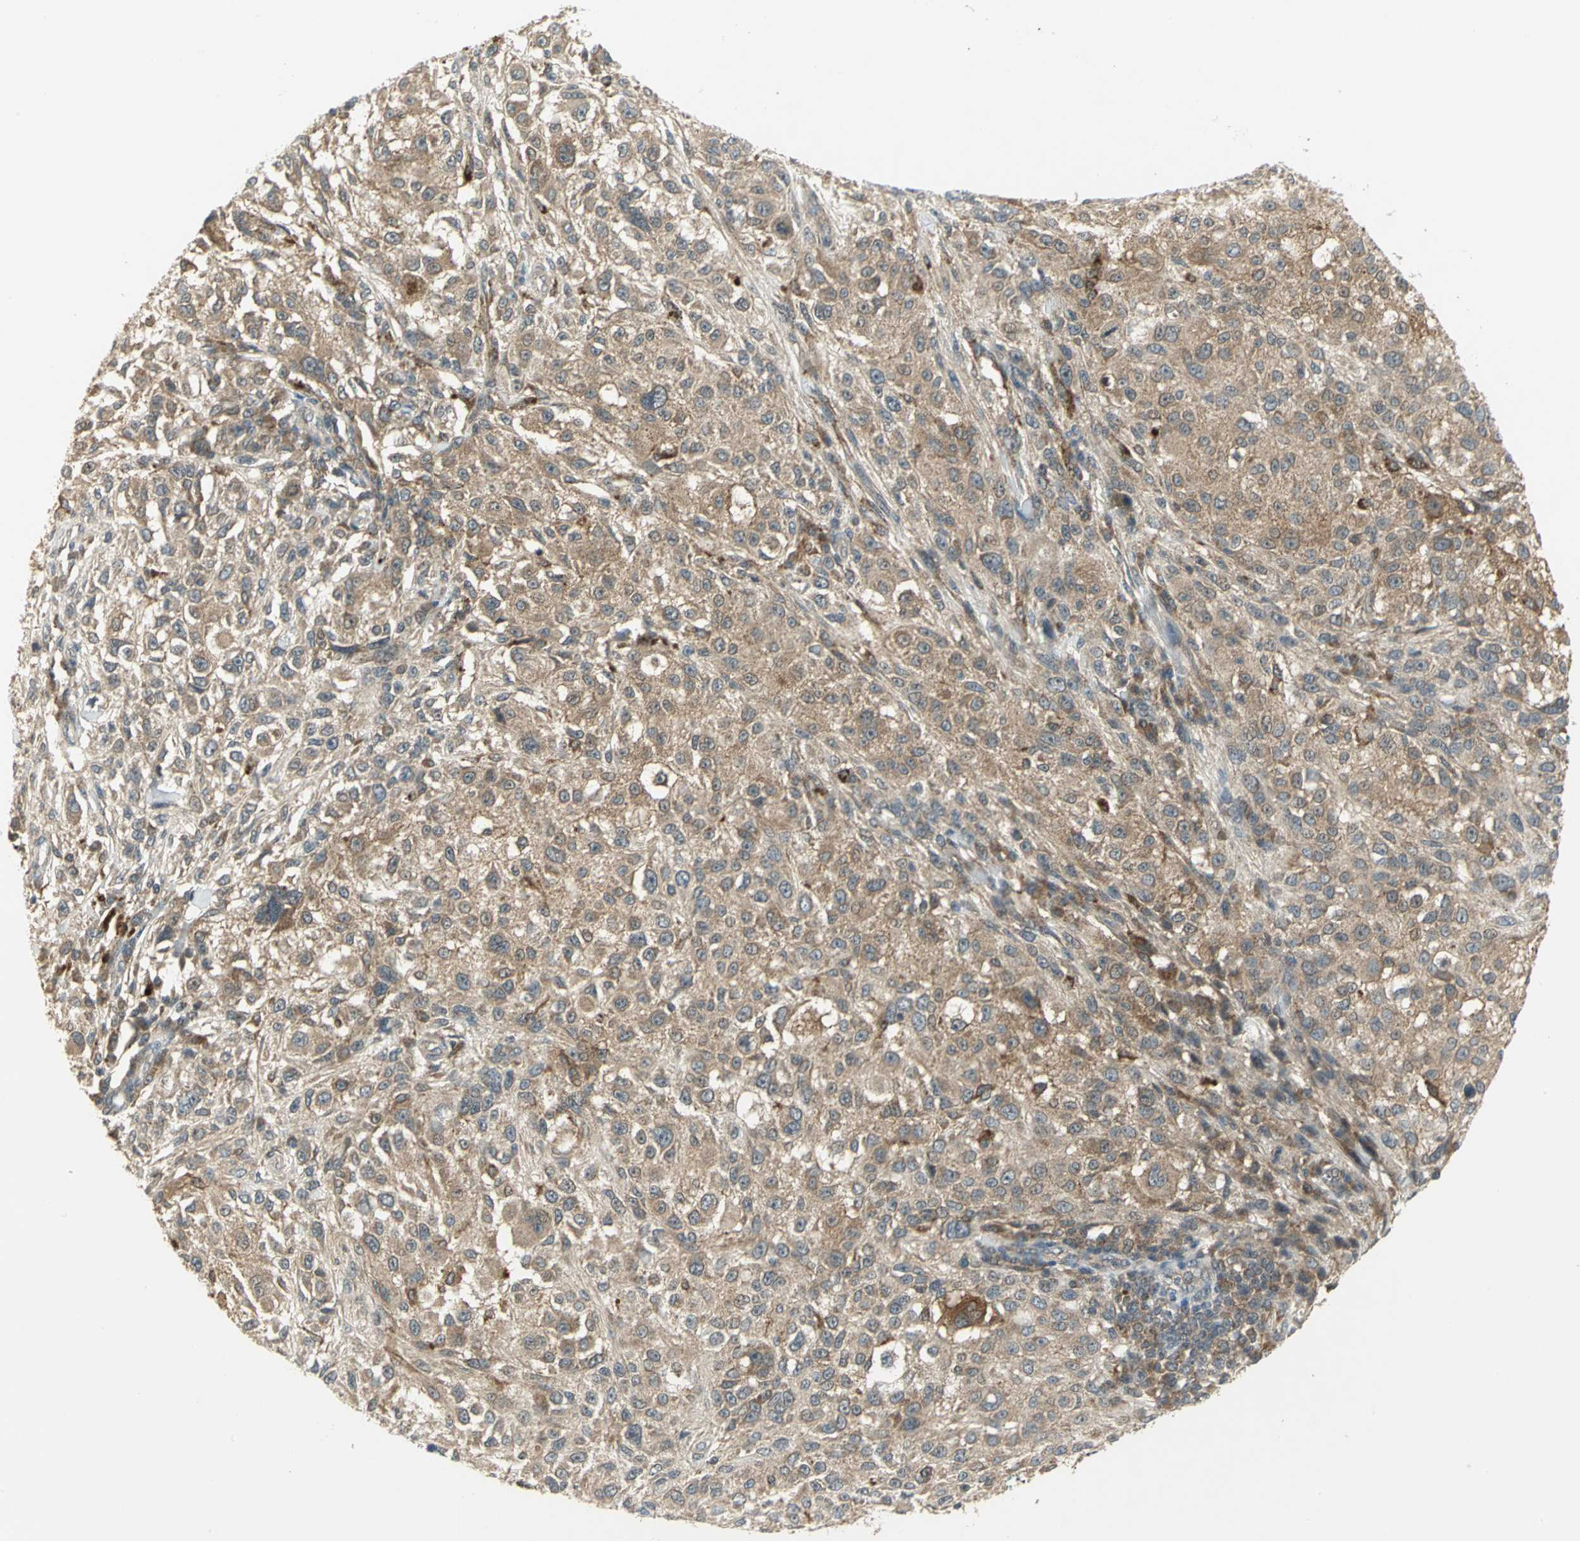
{"staining": {"intensity": "moderate", "quantity": ">75%", "location": "cytoplasmic/membranous"}, "tissue": "melanoma", "cell_type": "Tumor cells", "image_type": "cancer", "snomed": [{"axis": "morphology", "description": "Necrosis, NOS"}, {"axis": "morphology", "description": "Malignant melanoma, NOS"}, {"axis": "topography", "description": "Skin"}], "caption": "Tumor cells reveal medium levels of moderate cytoplasmic/membranous positivity in approximately >75% of cells in human malignant melanoma.", "gene": "MAPK8IP3", "patient": {"sex": "female", "age": 87}}